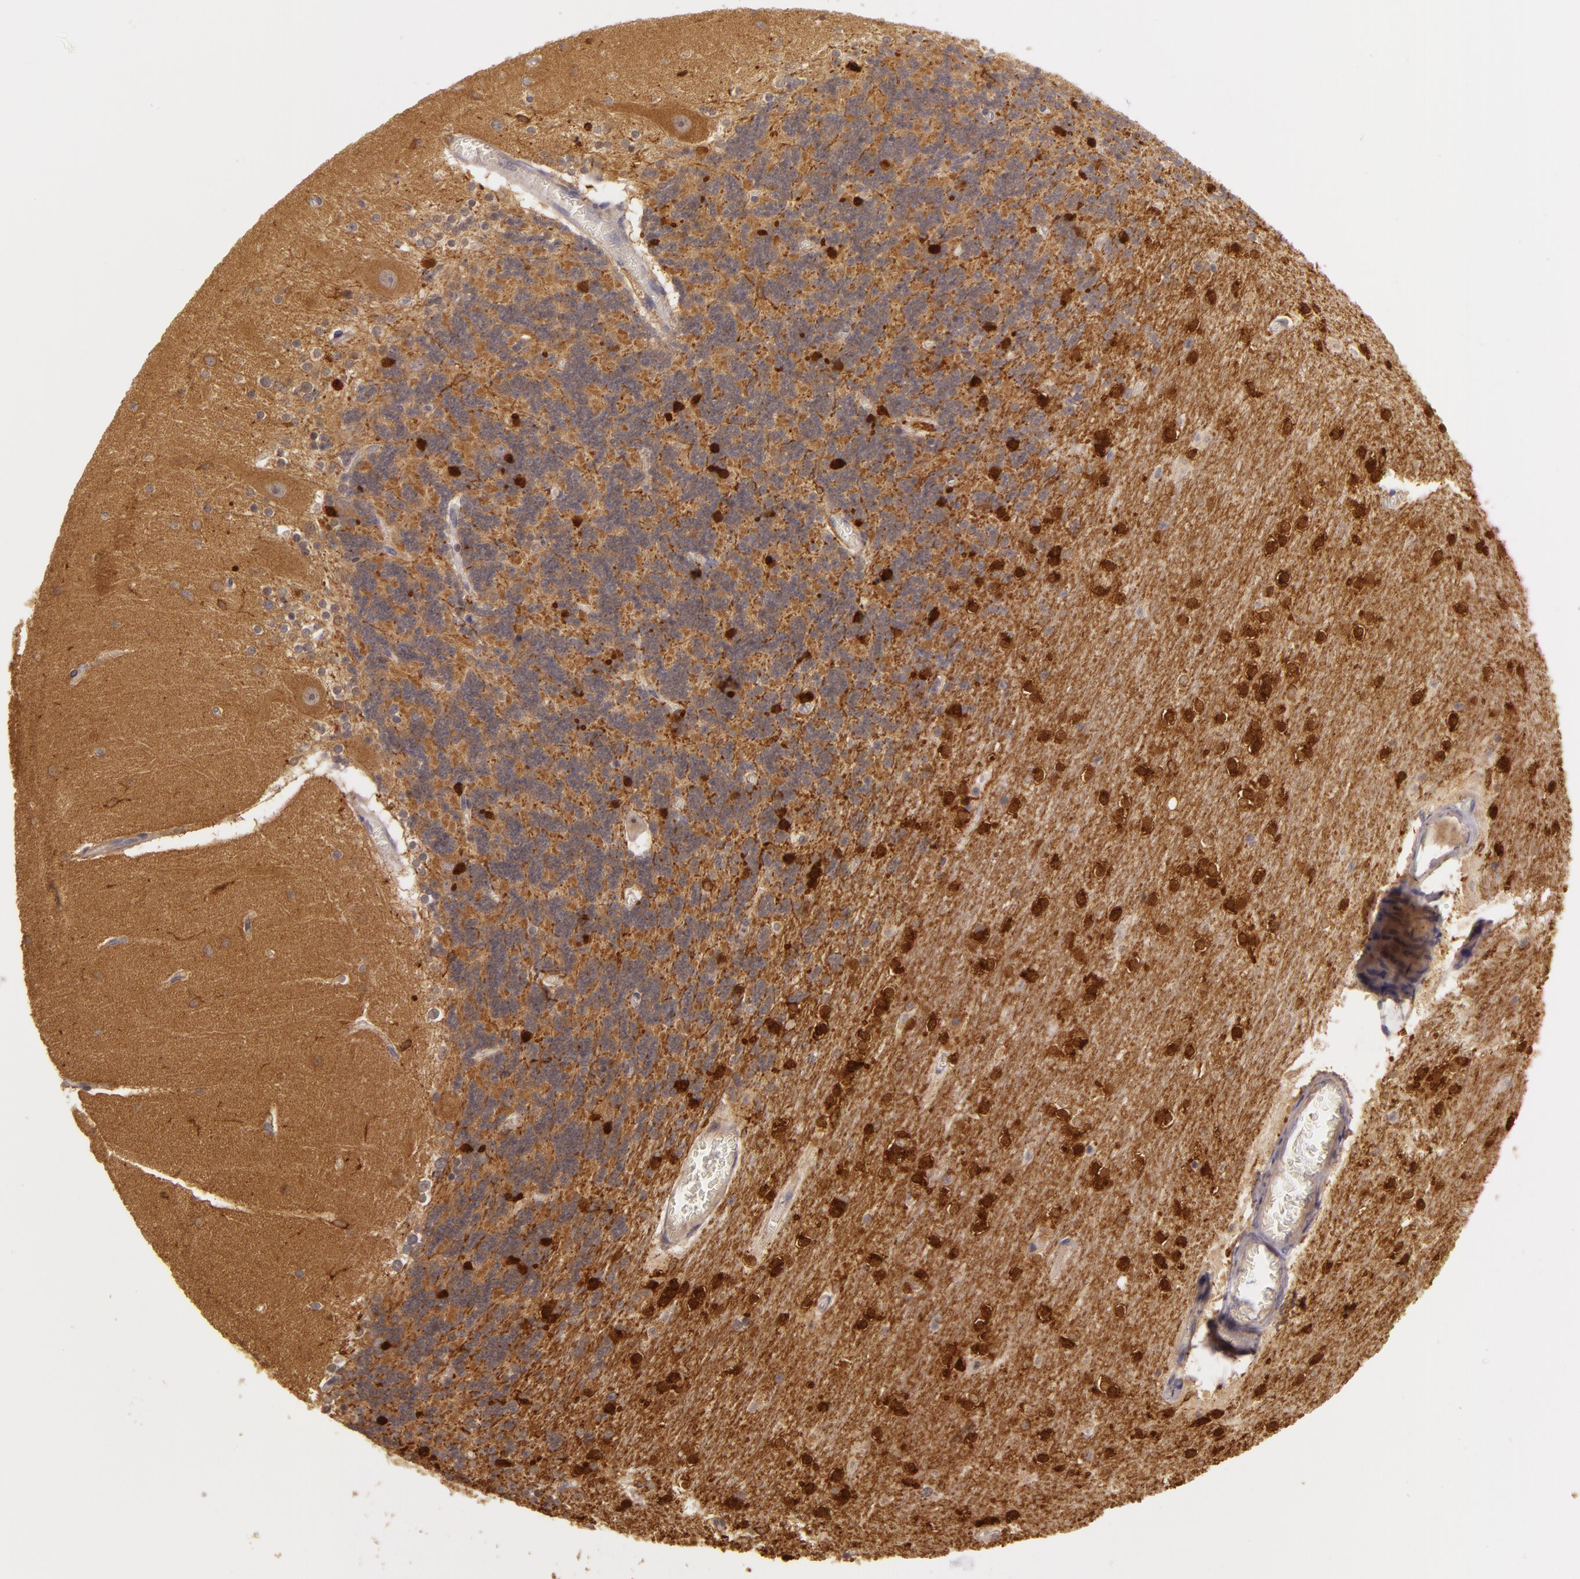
{"staining": {"intensity": "moderate", "quantity": ">75%", "location": "cytoplasmic/membranous"}, "tissue": "cerebellum", "cell_type": "Cells in granular layer", "image_type": "normal", "snomed": [{"axis": "morphology", "description": "Normal tissue, NOS"}, {"axis": "topography", "description": "Cerebellum"}], "caption": "Immunohistochemical staining of benign human cerebellum displays moderate cytoplasmic/membranous protein positivity in approximately >75% of cells in granular layer.", "gene": "PPP1R3F", "patient": {"sex": "female", "age": 54}}